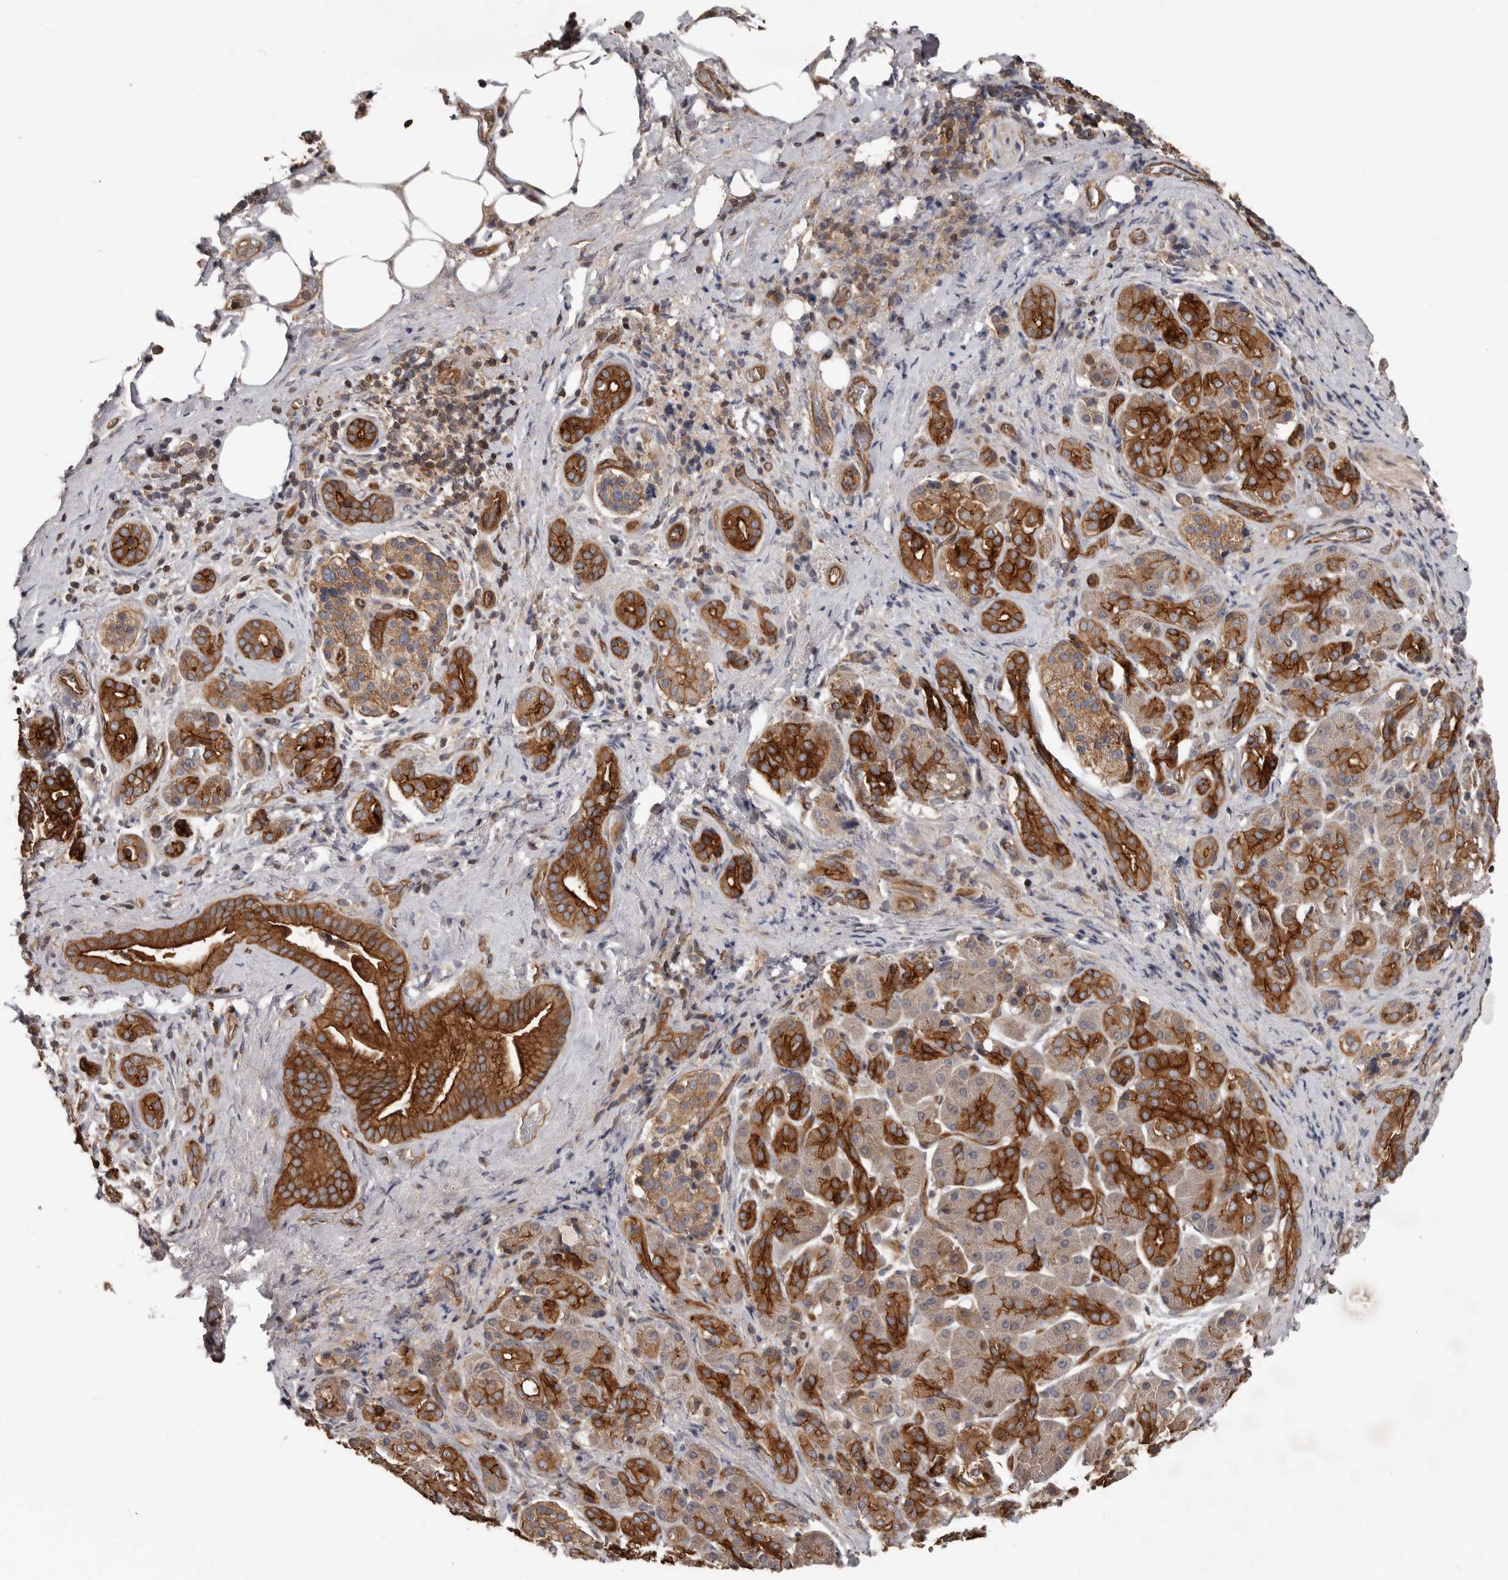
{"staining": {"intensity": "strong", "quantity": ">75%", "location": "cytoplasmic/membranous"}, "tissue": "pancreatic cancer", "cell_type": "Tumor cells", "image_type": "cancer", "snomed": [{"axis": "morphology", "description": "Adenocarcinoma, NOS"}, {"axis": "topography", "description": "Pancreas"}], "caption": "High-magnification brightfield microscopy of pancreatic cancer stained with DAB (3,3'-diaminobenzidine) (brown) and counterstained with hematoxylin (blue). tumor cells exhibit strong cytoplasmic/membranous positivity is identified in approximately>75% of cells.", "gene": "PNRC2", "patient": {"sex": "male", "age": 78}}